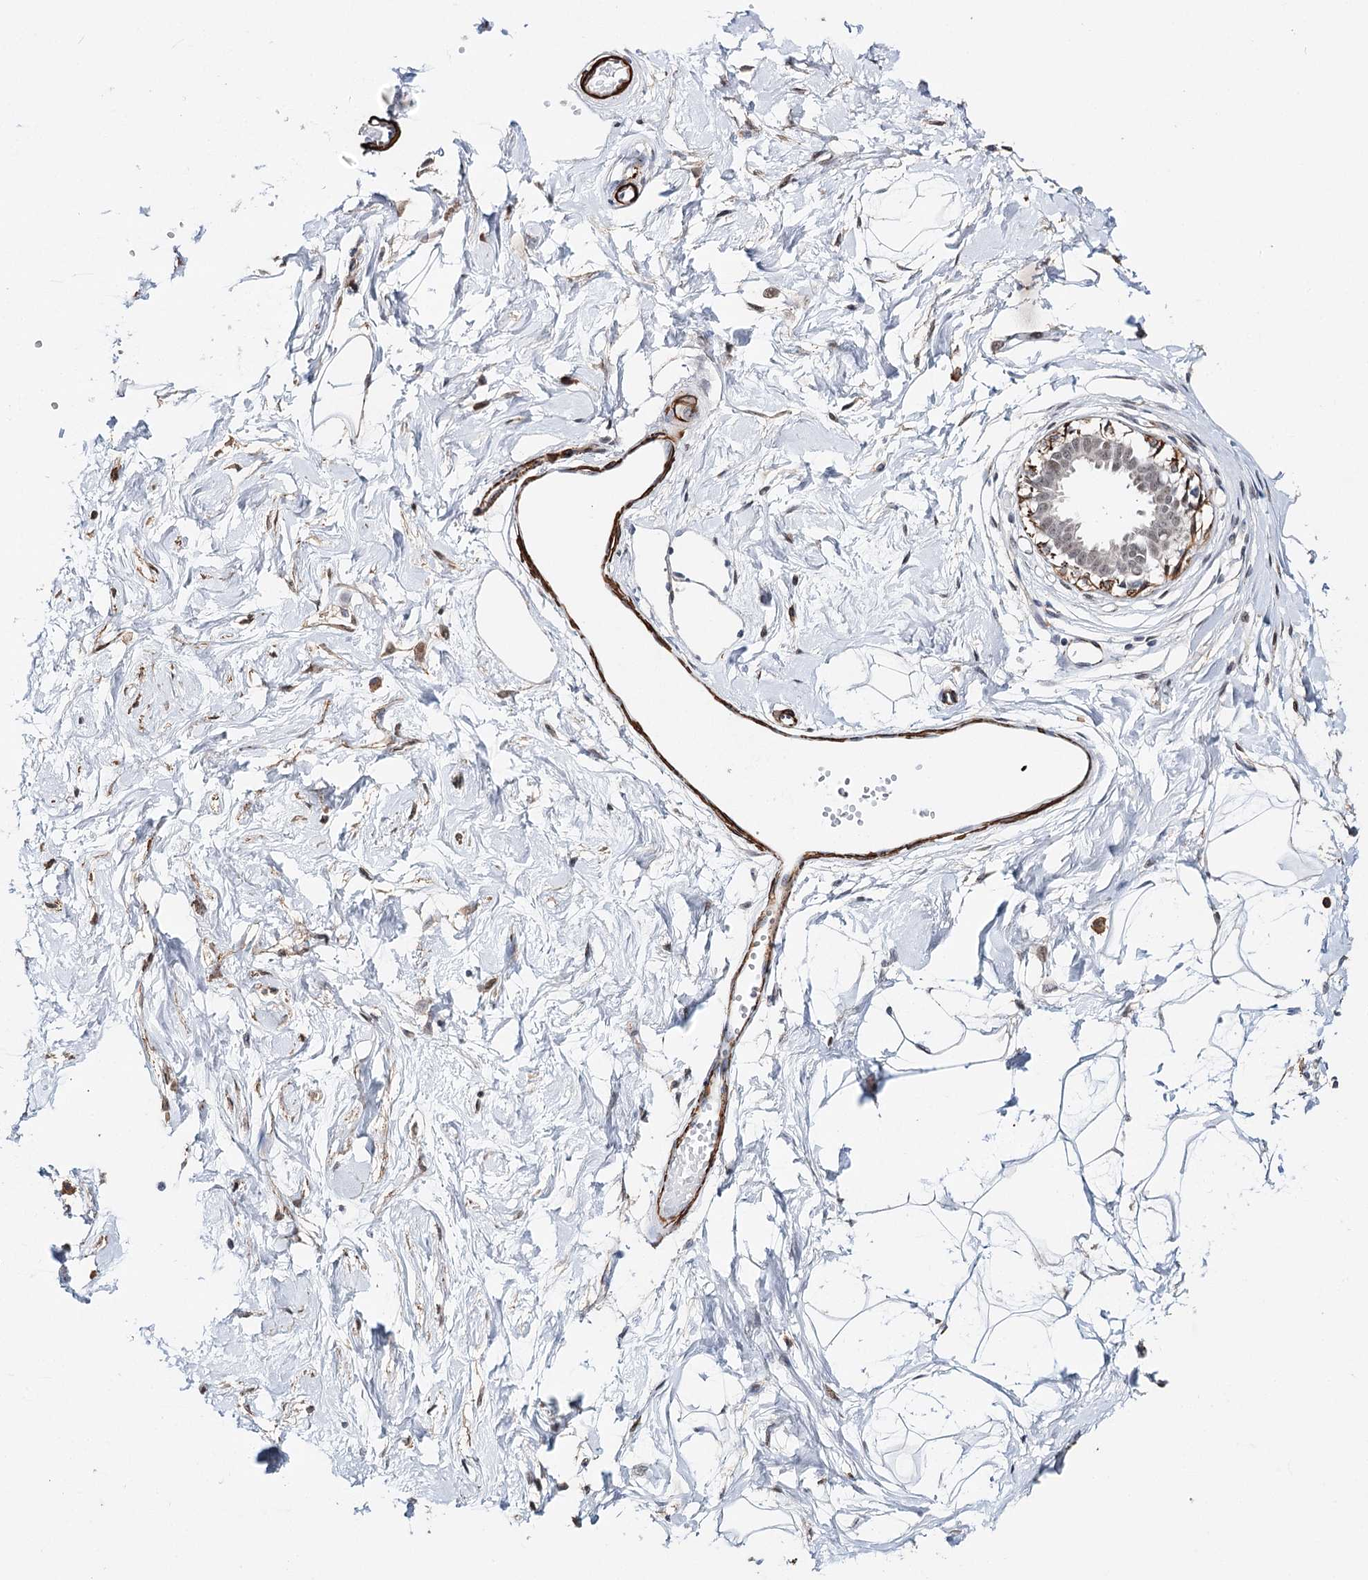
{"staining": {"intensity": "negative", "quantity": "none", "location": "none"}, "tissue": "breast", "cell_type": "Adipocytes", "image_type": "normal", "snomed": [{"axis": "morphology", "description": "Normal tissue, NOS"}, {"axis": "topography", "description": "Breast"}], "caption": "A photomicrograph of human breast is negative for staining in adipocytes. The staining is performed using DAB (3,3'-diaminobenzidine) brown chromogen with nuclei counter-stained in using hematoxylin.", "gene": "CFAP46", "patient": {"sex": "female", "age": 45}}